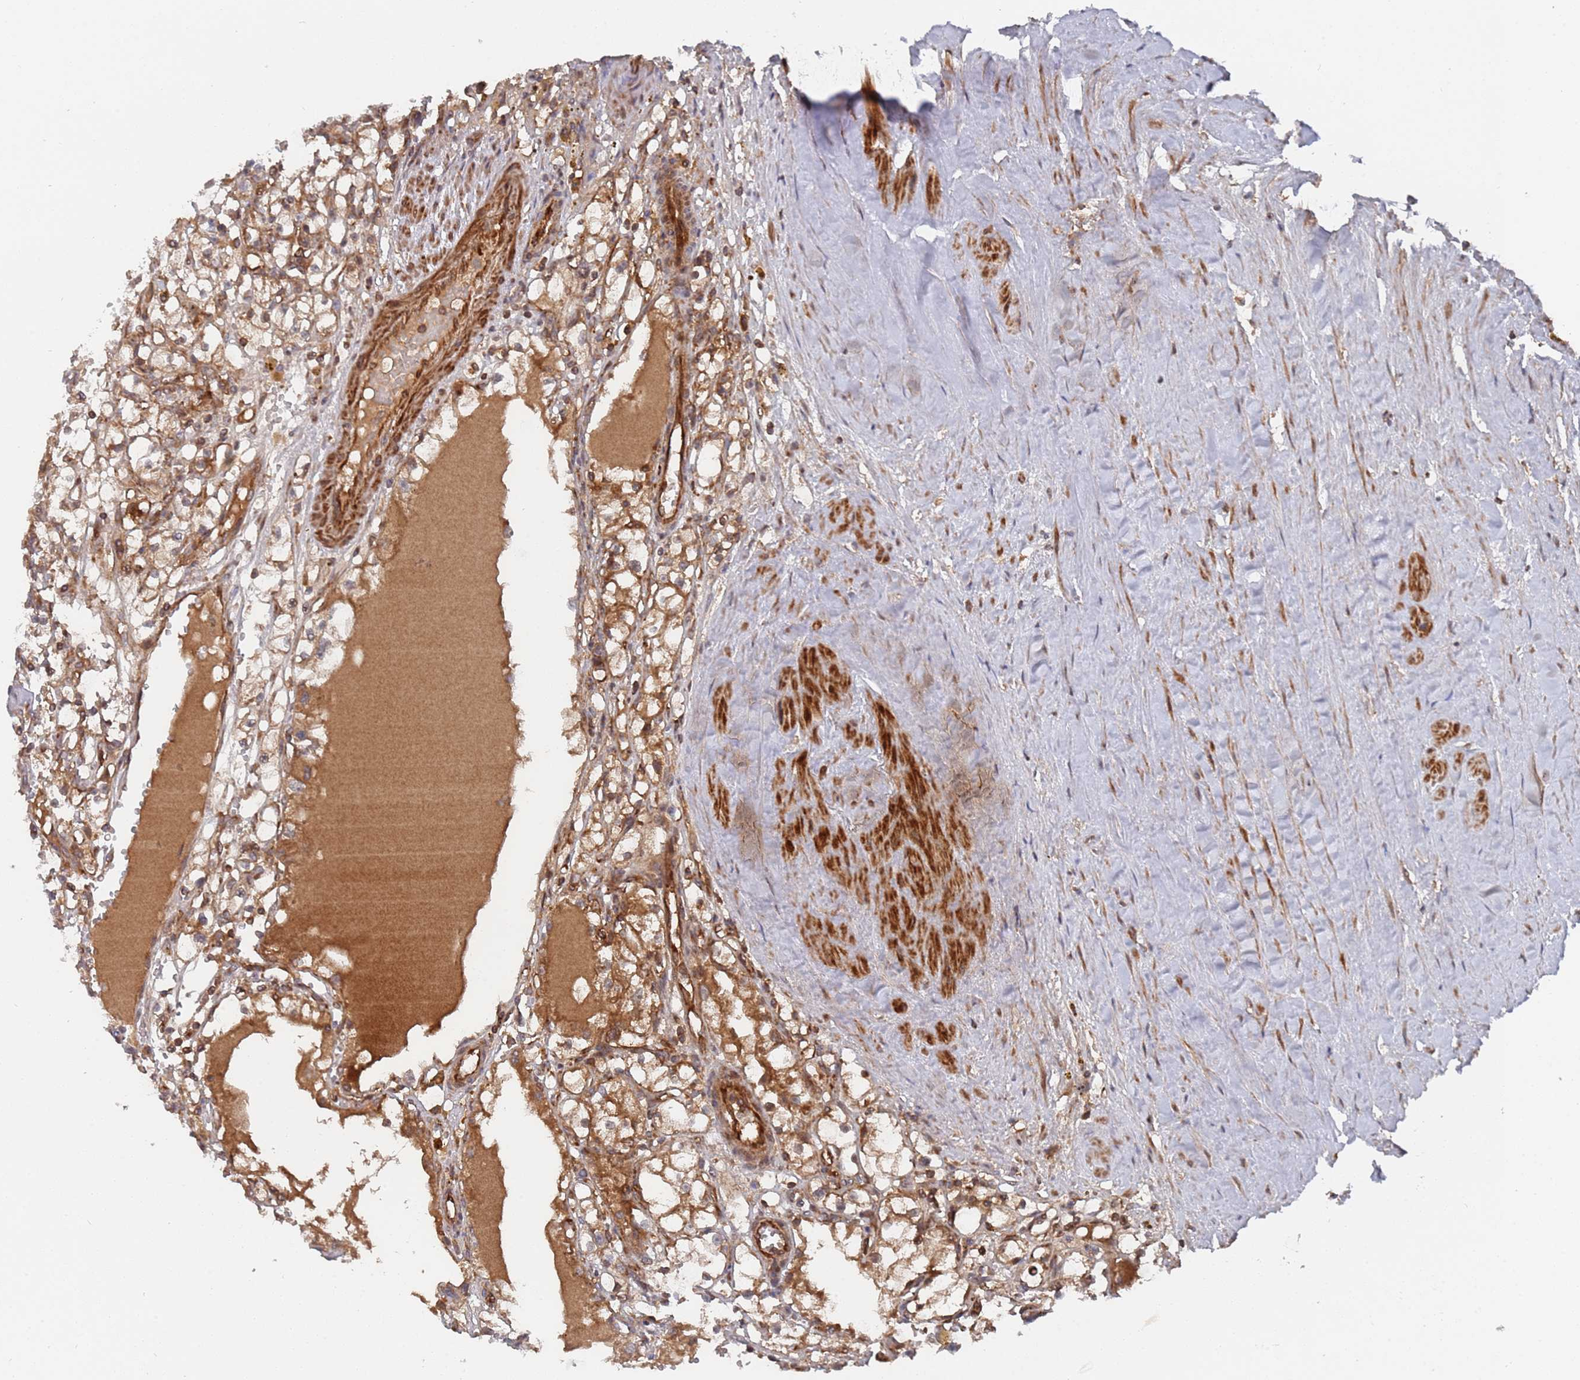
{"staining": {"intensity": "moderate", "quantity": ">75%", "location": "cytoplasmic/membranous"}, "tissue": "renal cancer", "cell_type": "Tumor cells", "image_type": "cancer", "snomed": [{"axis": "morphology", "description": "Adenocarcinoma, NOS"}, {"axis": "topography", "description": "Kidney"}], "caption": "Protein analysis of adenocarcinoma (renal) tissue shows moderate cytoplasmic/membranous positivity in approximately >75% of tumor cells.", "gene": "DDX60", "patient": {"sex": "male", "age": 56}}